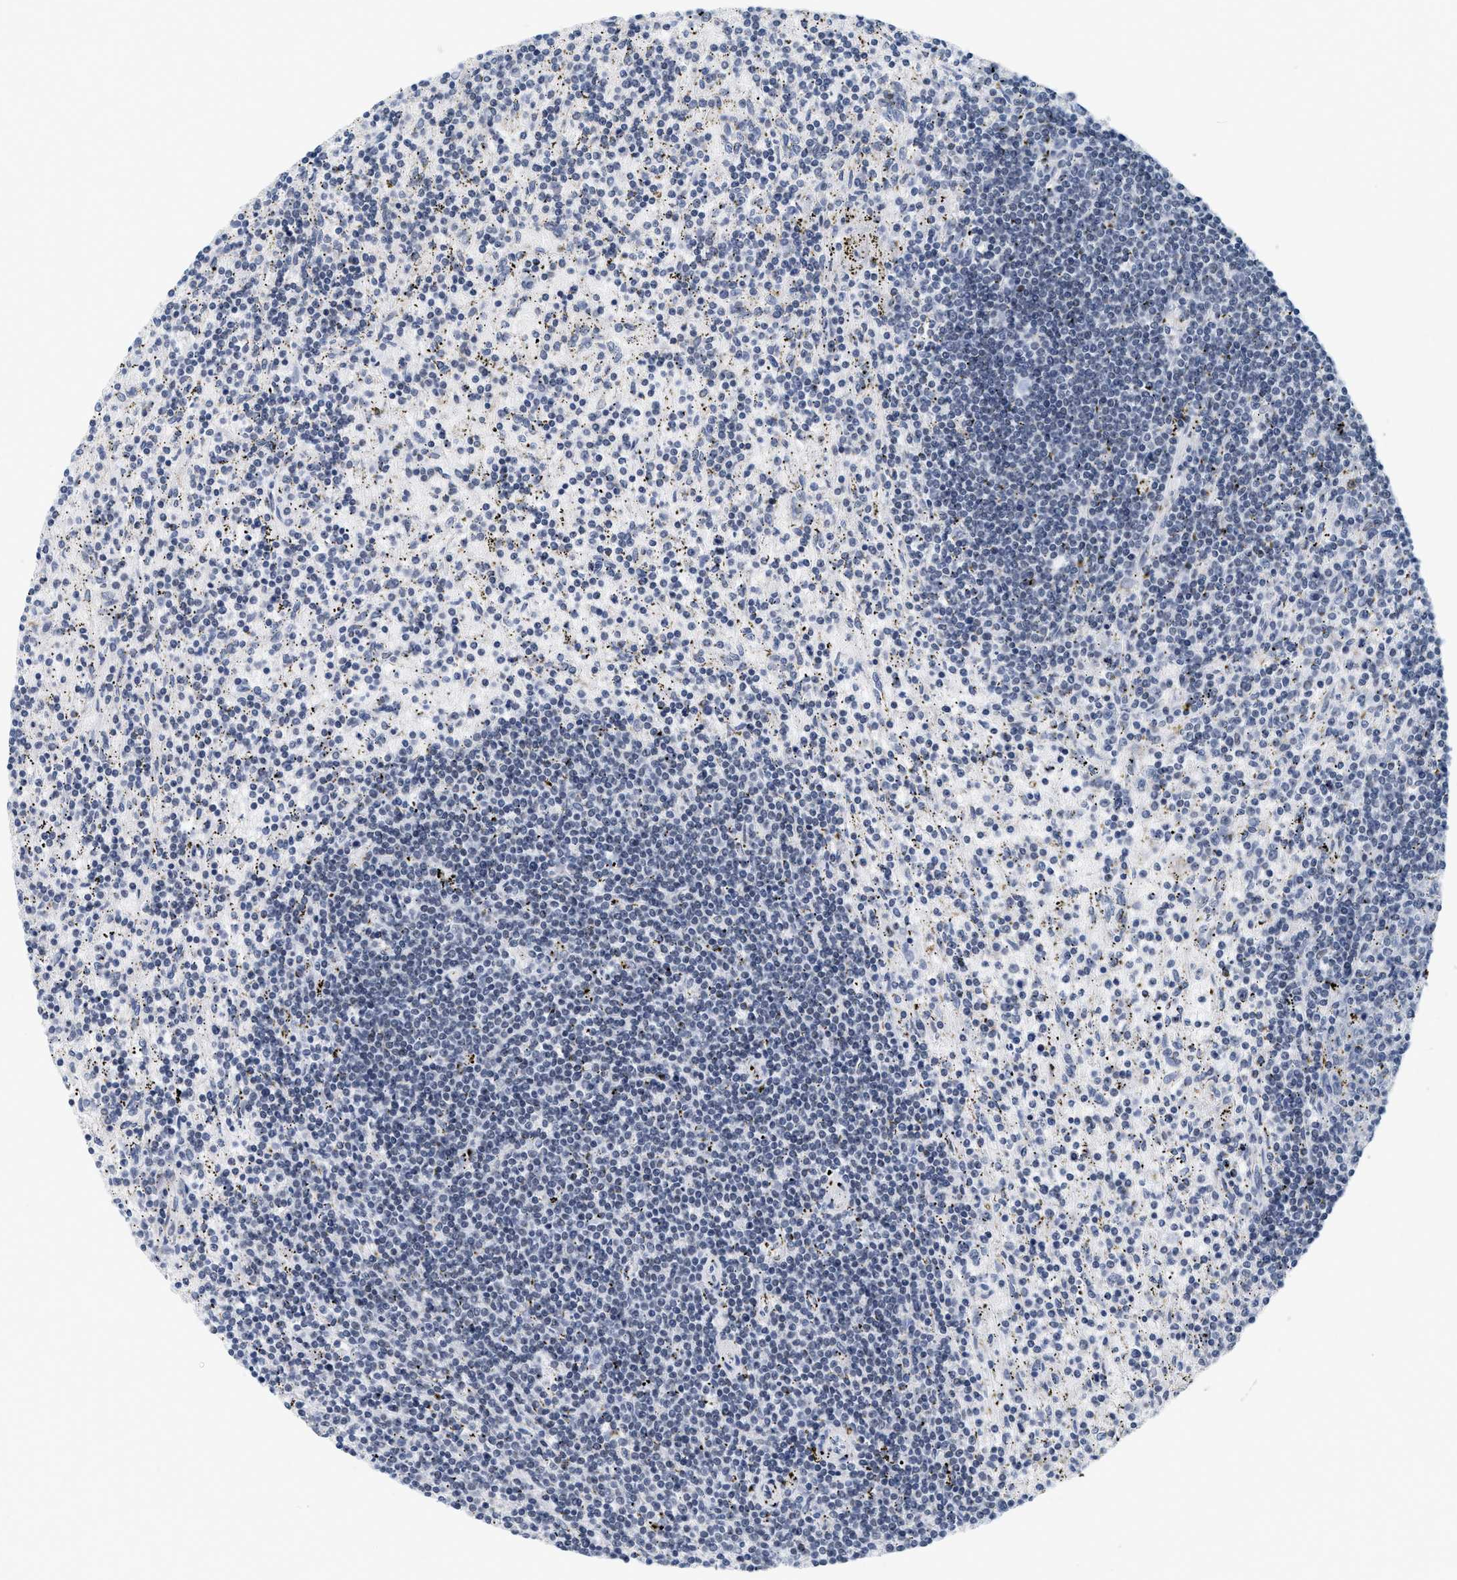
{"staining": {"intensity": "negative", "quantity": "none", "location": "none"}, "tissue": "lymphoma", "cell_type": "Tumor cells", "image_type": "cancer", "snomed": [{"axis": "morphology", "description": "Malignant lymphoma, non-Hodgkin's type, Low grade"}, {"axis": "topography", "description": "Spleen"}], "caption": "A micrograph of low-grade malignant lymphoma, non-Hodgkin's type stained for a protein reveals no brown staining in tumor cells. (Stains: DAB immunohistochemistry (IHC) with hematoxylin counter stain, Microscopy: brightfield microscopy at high magnification).", "gene": "XIRP1", "patient": {"sex": "male", "age": 76}}